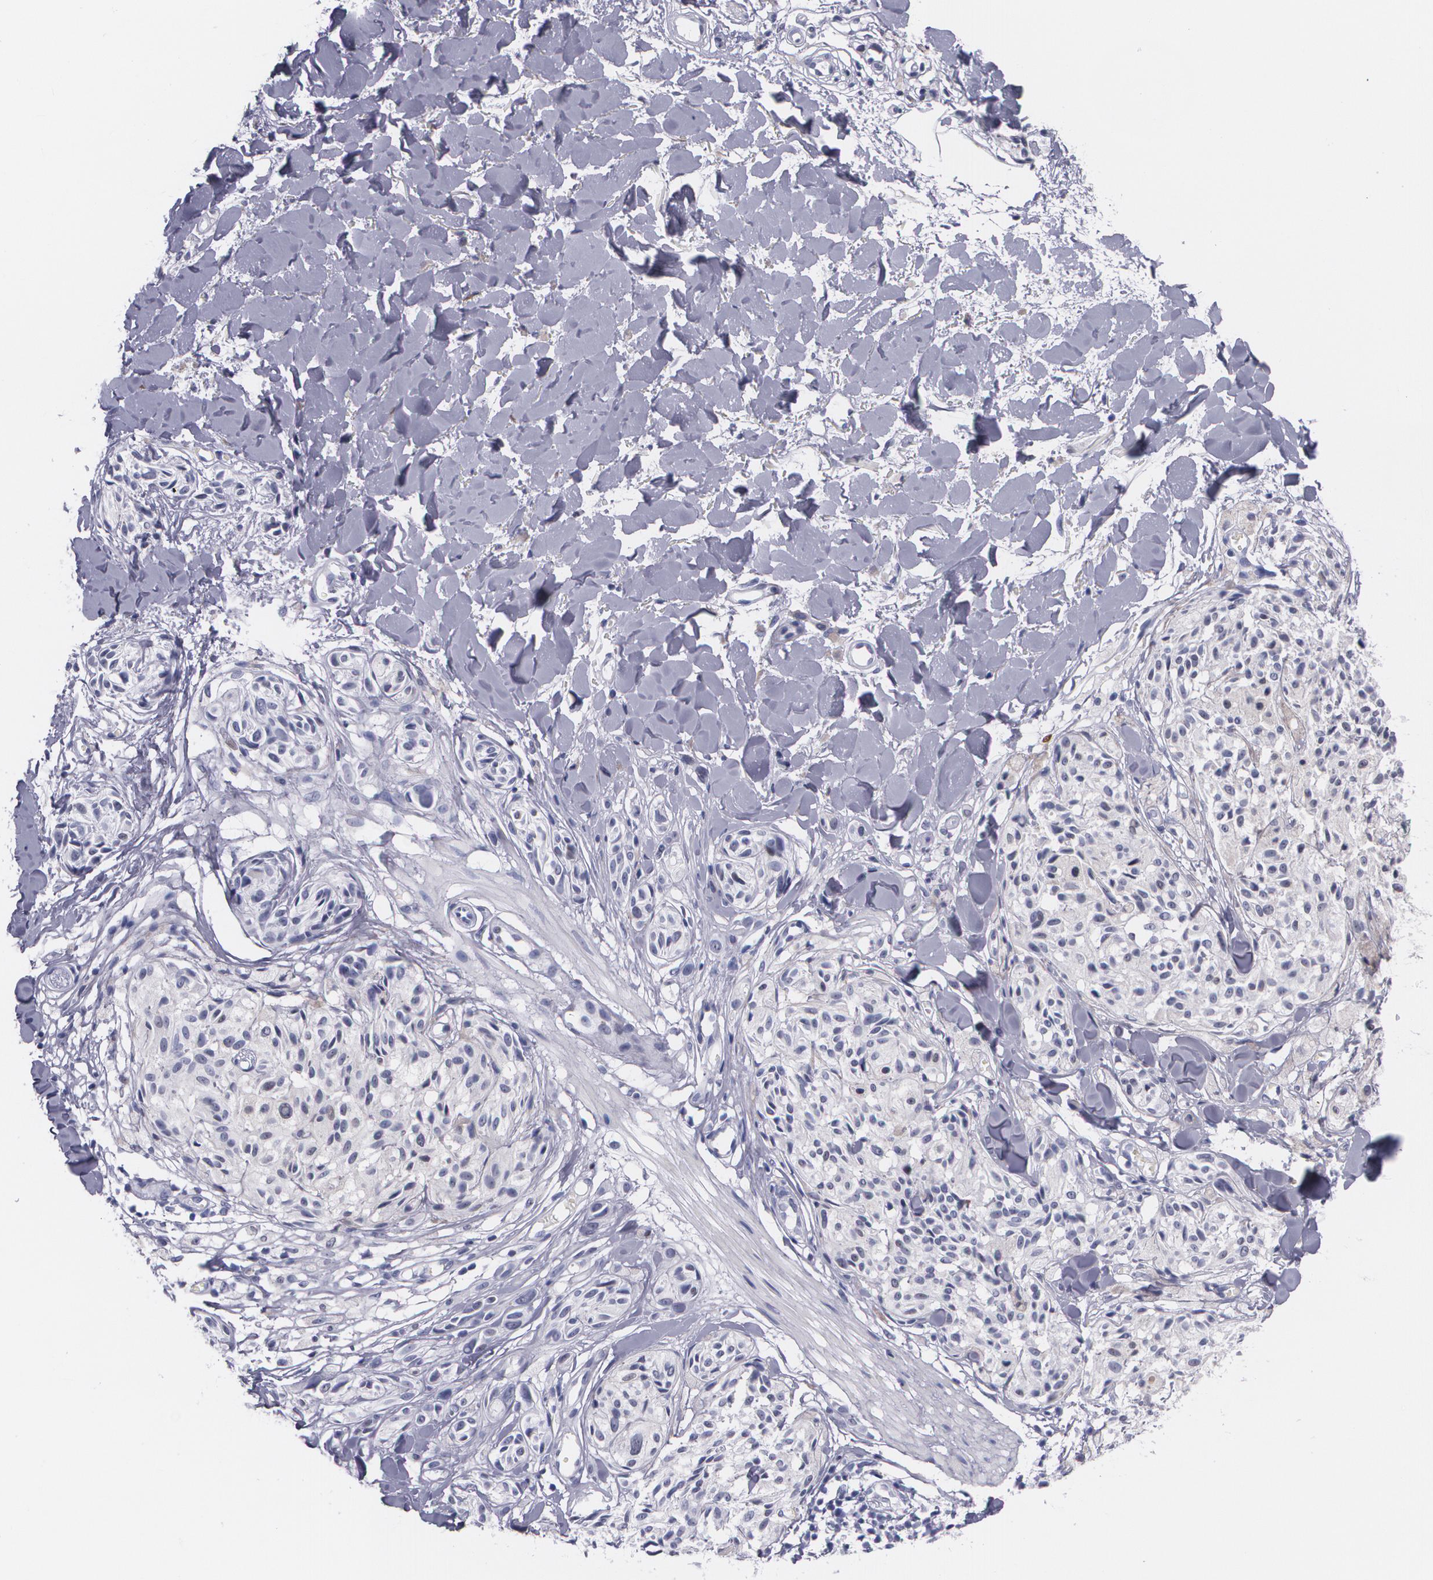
{"staining": {"intensity": "weak", "quantity": "<25%", "location": "nuclear"}, "tissue": "melanoma", "cell_type": "Tumor cells", "image_type": "cancer", "snomed": [{"axis": "morphology", "description": "Malignant melanoma, Metastatic site"}, {"axis": "topography", "description": "Skin"}], "caption": "This is a histopathology image of immunohistochemistry (IHC) staining of malignant melanoma (metastatic site), which shows no staining in tumor cells.", "gene": "TP53", "patient": {"sex": "female", "age": 66}}